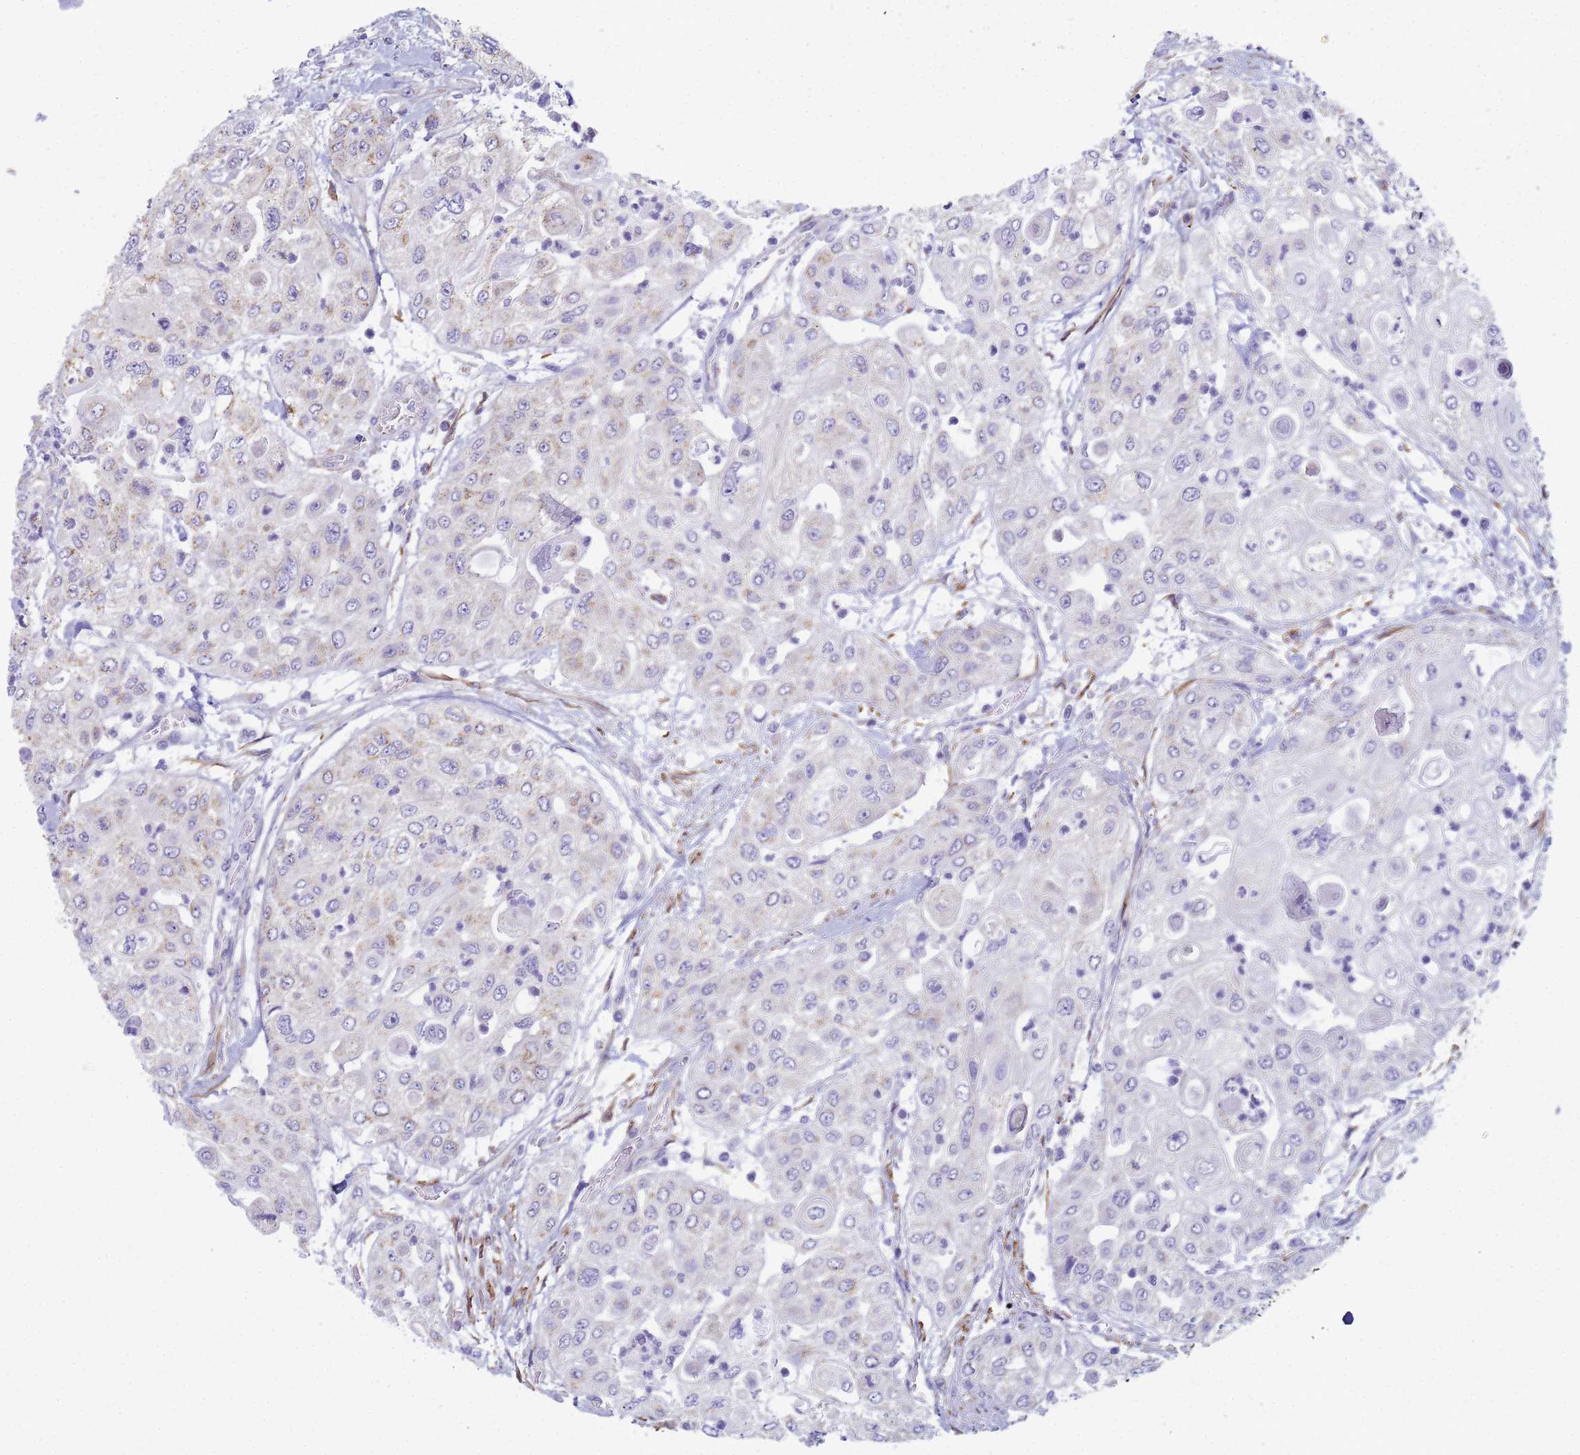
{"staining": {"intensity": "negative", "quantity": "none", "location": "none"}, "tissue": "urothelial cancer", "cell_type": "Tumor cells", "image_type": "cancer", "snomed": [{"axis": "morphology", "description": "Urothelial carcinoma, High grade"}, {"axis": "topography", "description": "Urinary bladder"}], "caption": "Protein analysis of high-grade urothelial carcinoma demonstrates no significant positivity in tumor cells.", "gene": "CR1", "patient": {"sex": "female", "age": 79}}